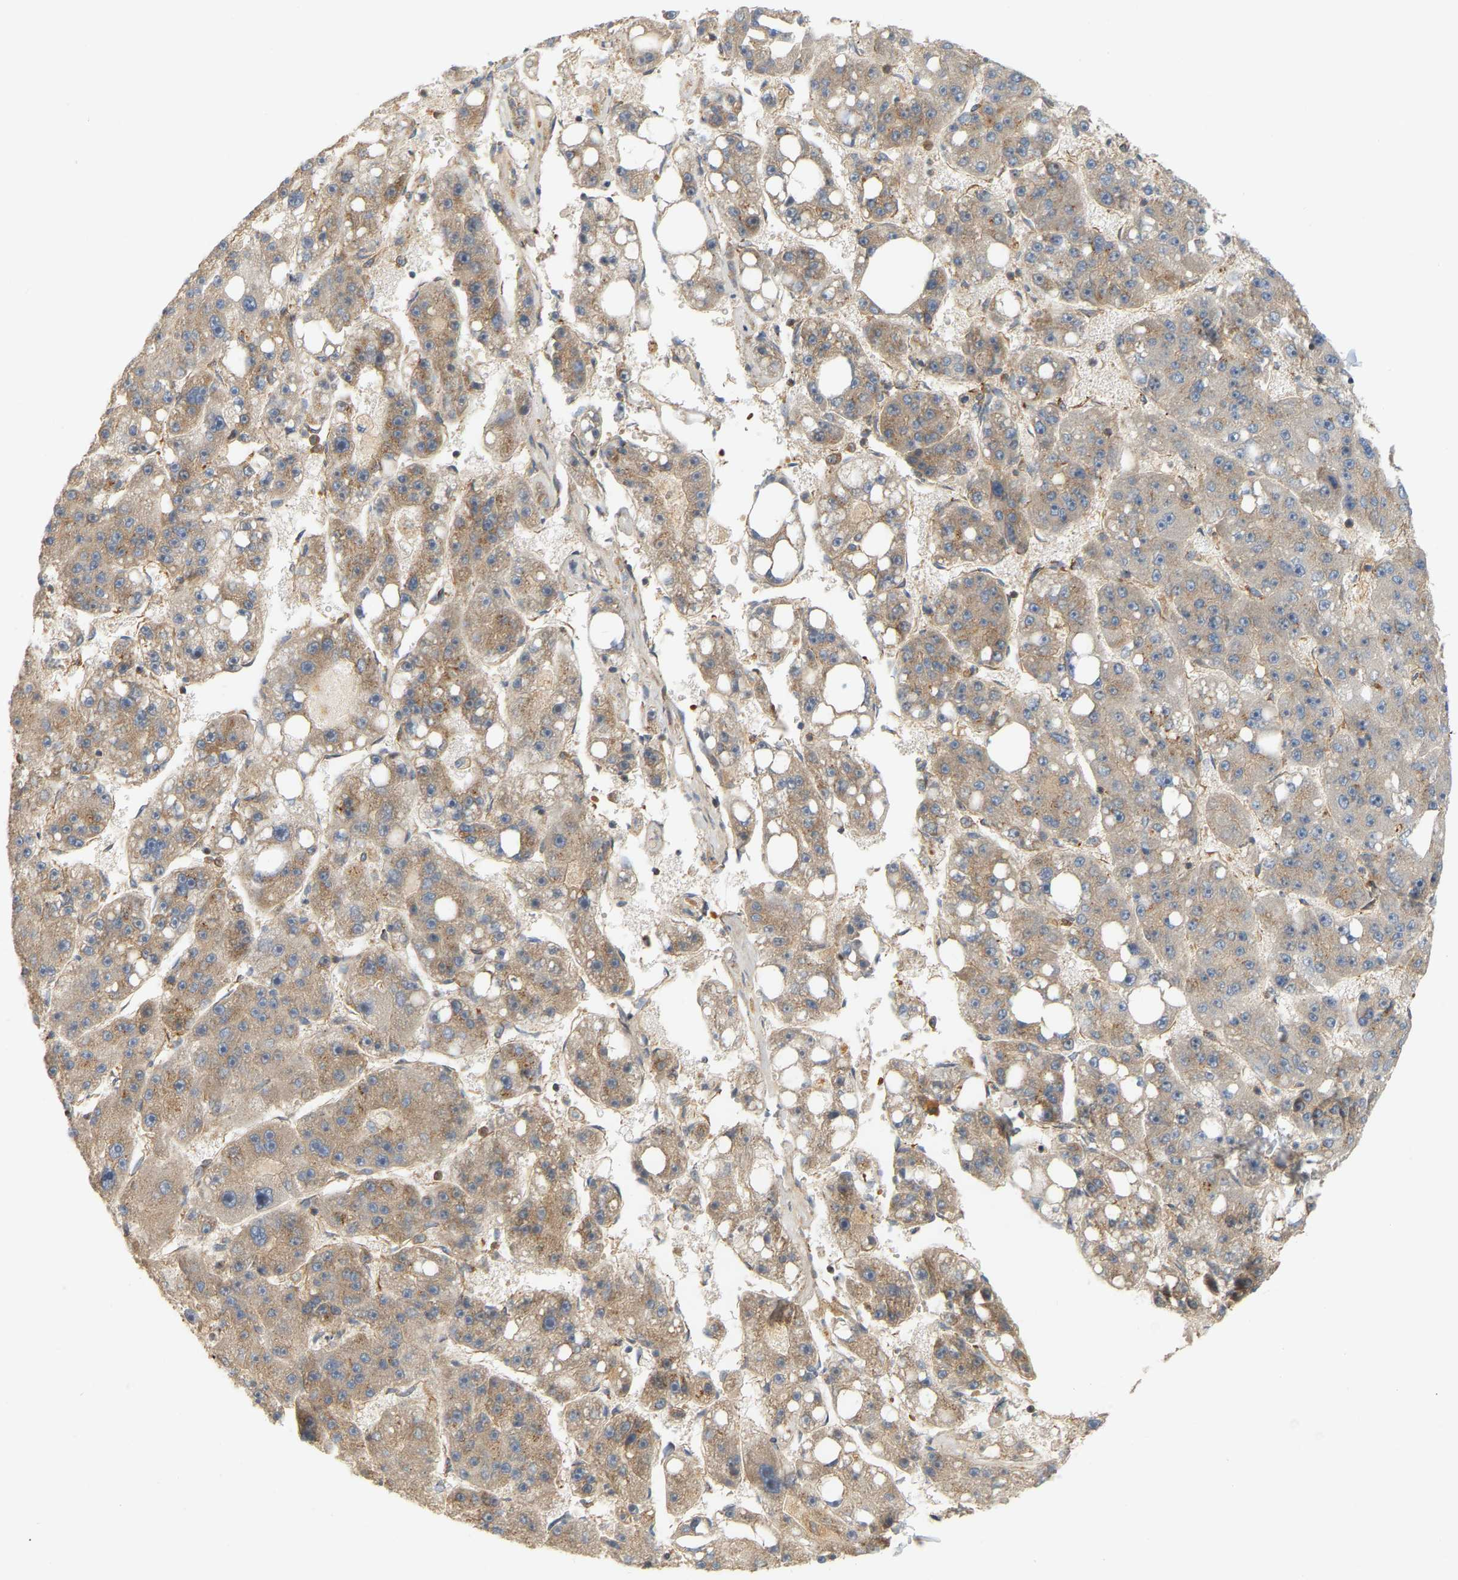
{"staining": {"intensity": "moderate", "quantity": "<25%", "location": "cytoplasmic/membranous"}, "tissue": "liver cancer", "cell_type": "Tumor cells", "image_type": "cancer", "snomed": [{"axis": "morphology", "description": "Carcinoma, Hepatocellular, NOS"}, {"axis": "topography", "description": "Liver"}], "caption": "Immunohistochemistry micrograph of human liver cancer stained for a protein (brown), which exhibits low levels of moderate cytoplasmic/membranous positivity in about <25% of tumor cells.", "gene": "AKAP13", "patient": {"sex": "female", "age": 61}}